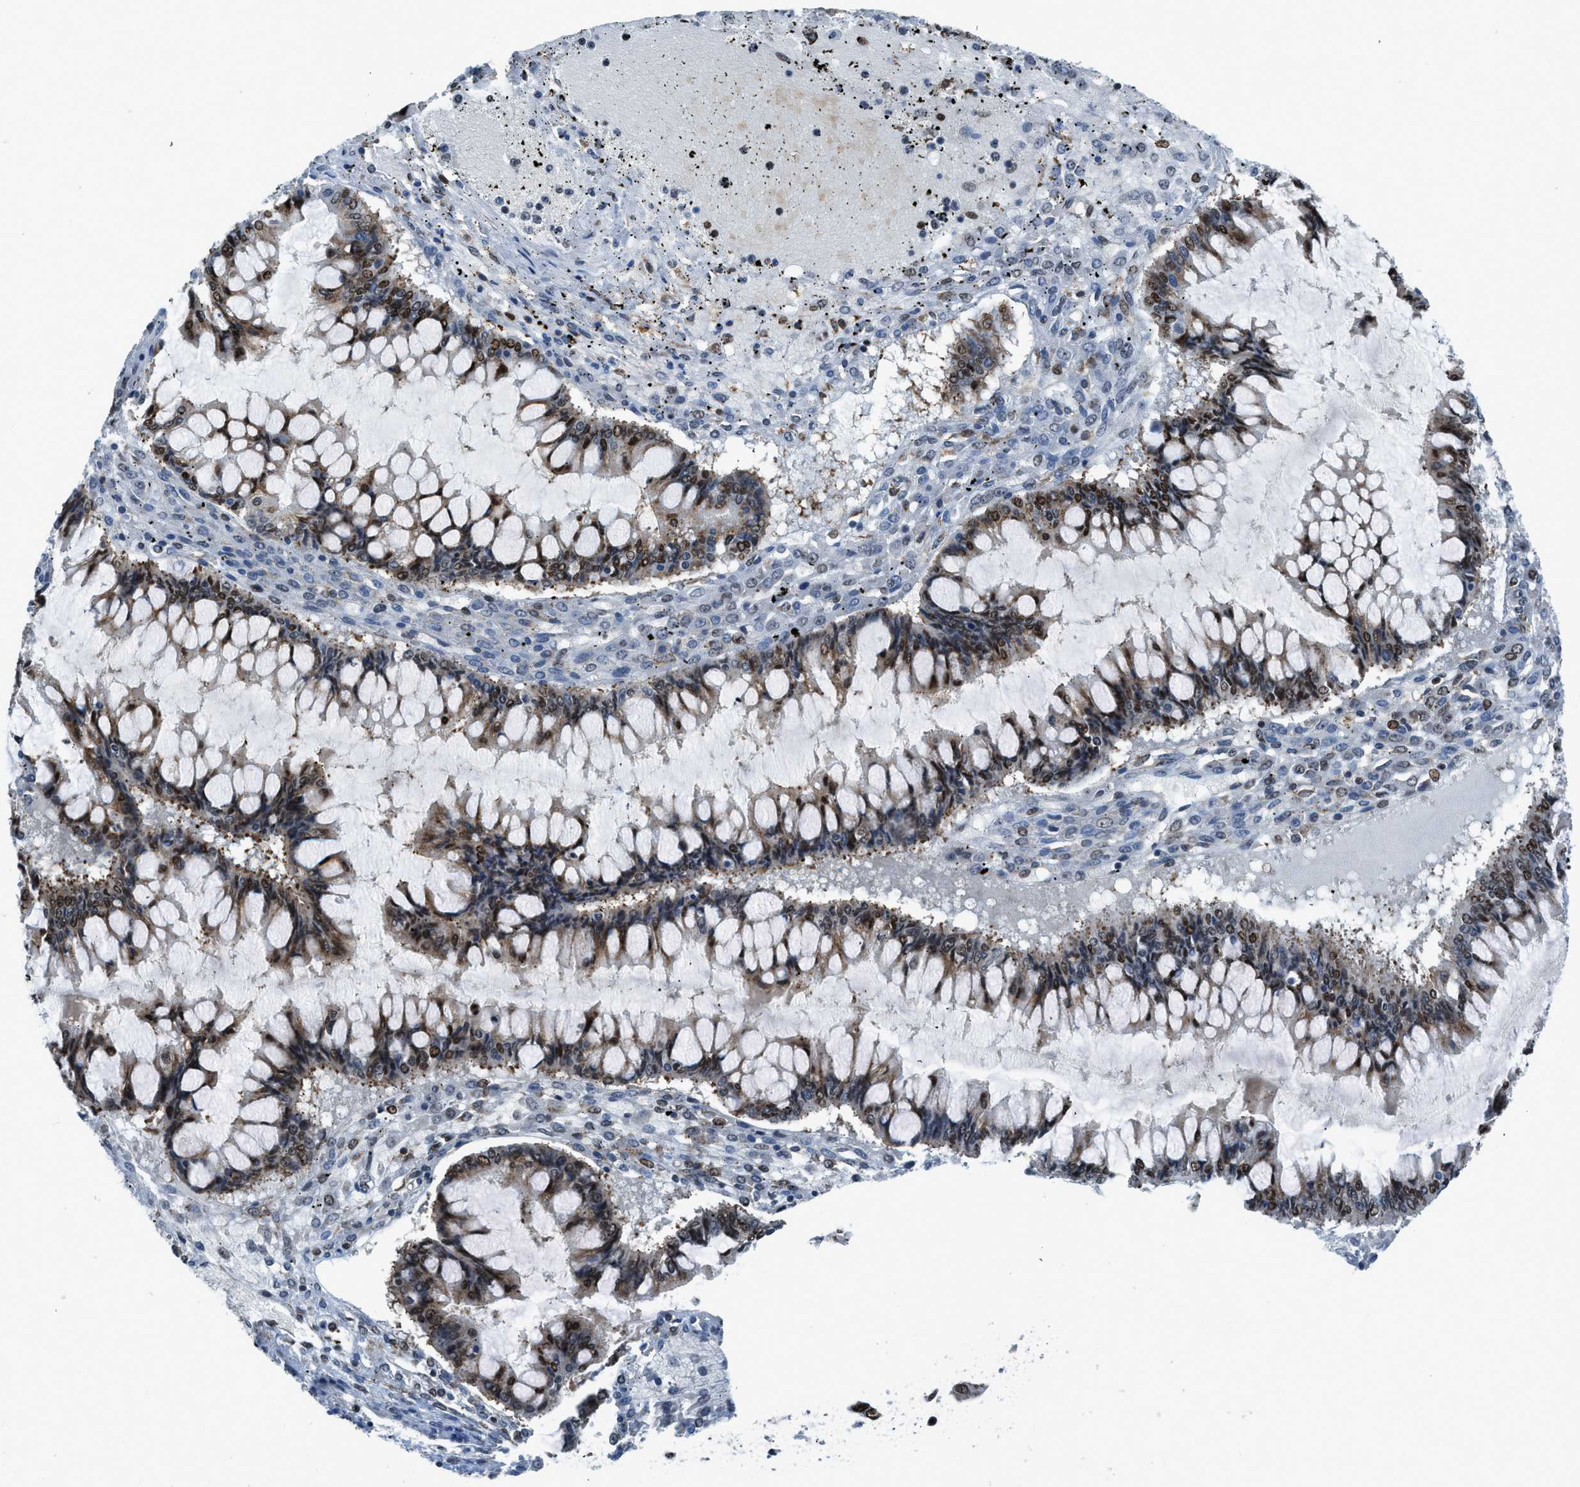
{"staining": {"intensity": "strong", "quantity": "25%-75%", "location": "nuclear"}, "tissue": "ovarian cancer", "cell_type": "Tumor cells", "image_type": "cancer", "snomed": [{"axis": "morphology", "description": "Cystadenocarcinoma, mucinous, NOS"}, {"axis": "topography", "description": "Ovary"}], "caption": "Ovarian mucinous cystadenocarcinoma stained with IHC demonstrates strong nuclear staining in approximately 25%-75% of tumor cells. The staining was performed using DAB (3,3'-diaminobenzidine) to visualize the protein expression in brown, while the nuclei were stained in blue with hematoxylin (Magnification: 20x).", "gene": "RAD51B", "patient": {"sex": "female", "age": 73}}